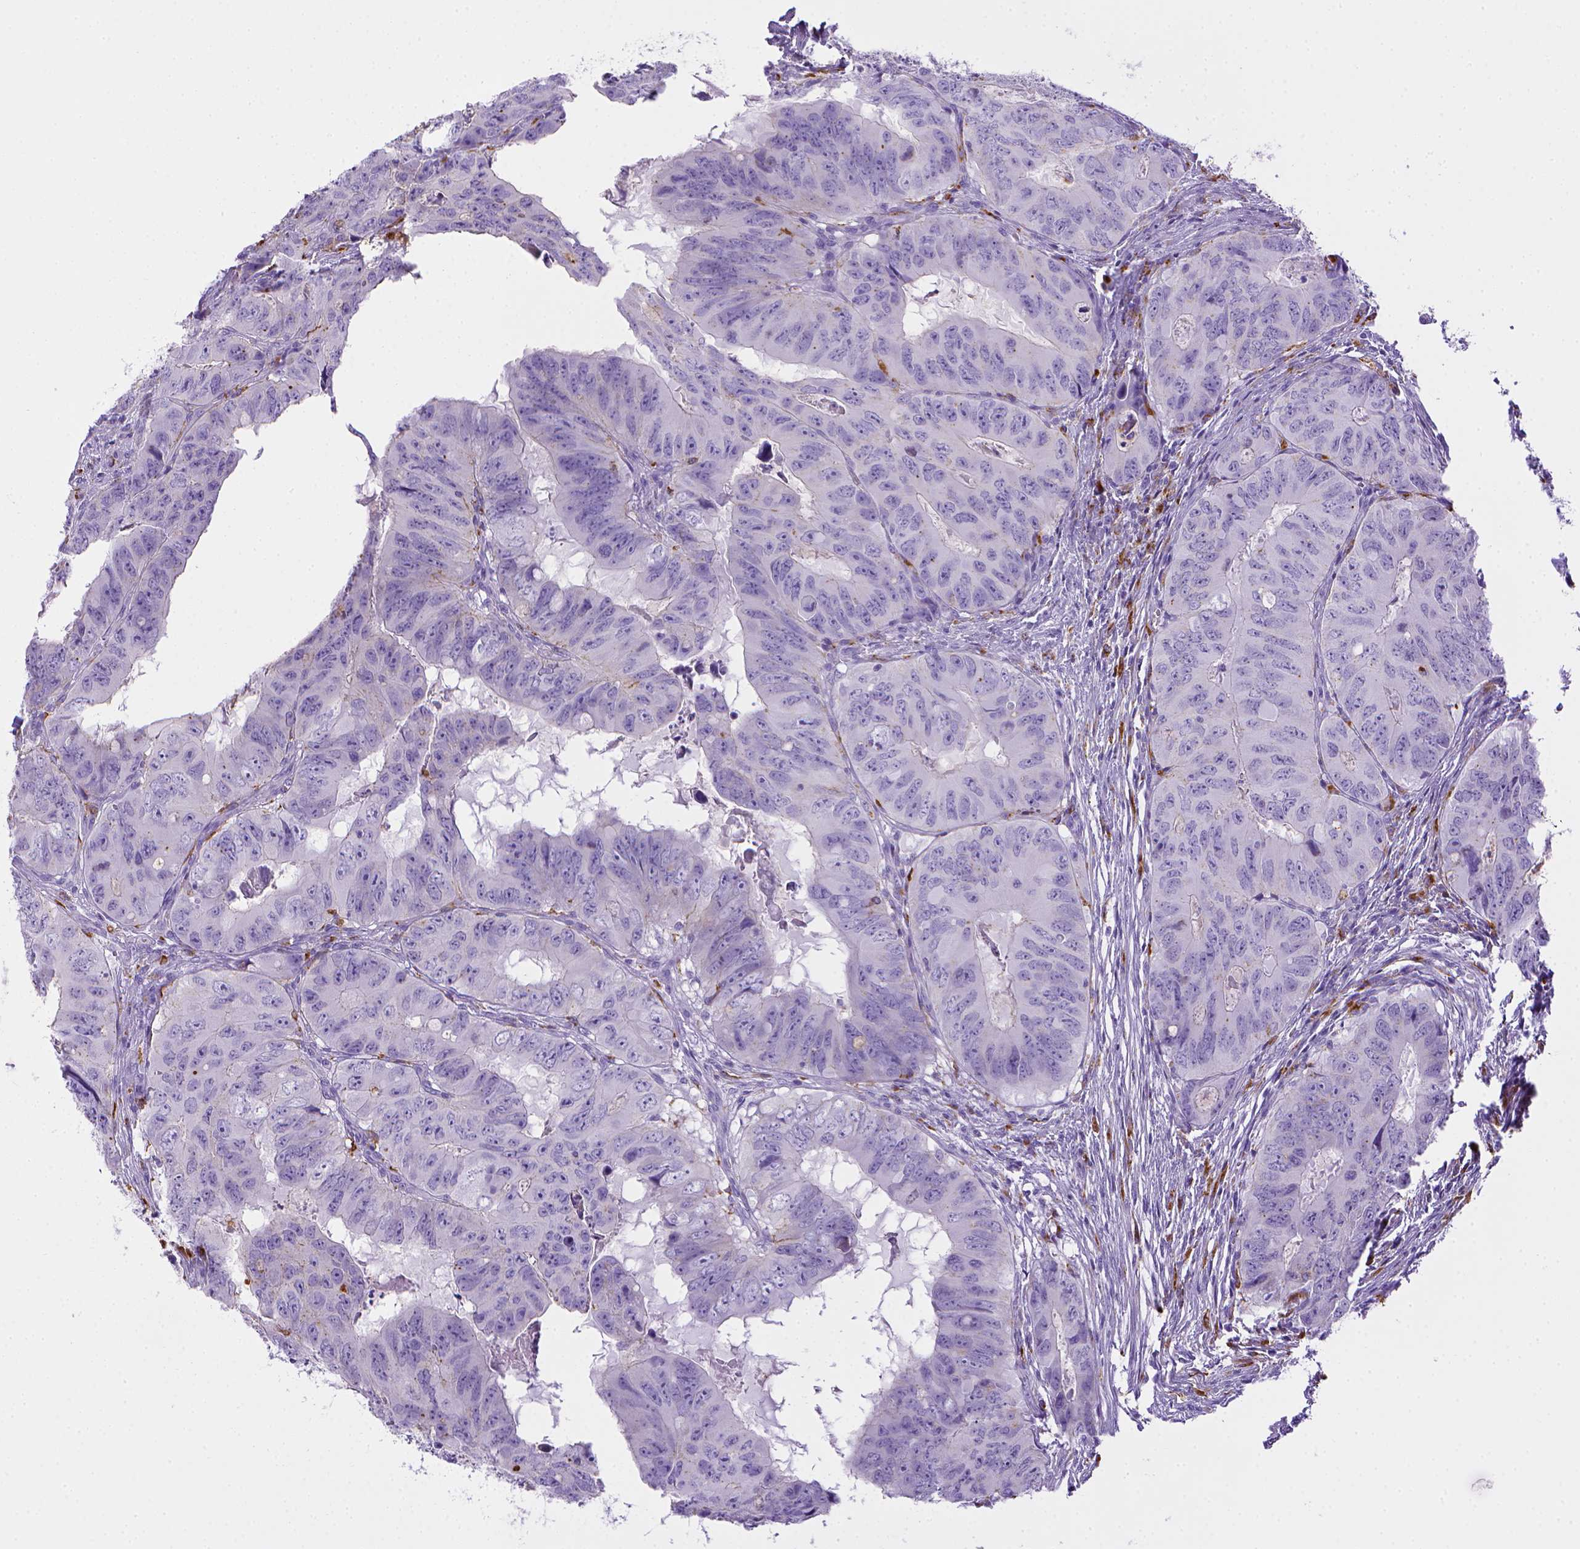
{"staining": {"intensity": "negative", "quantity": "none", "location": "none"}, "tissue": "colorectal cancer", "cell_type": "Tumor cells", "image_type": "cancer", "snomed": [{"axis": "morphology", "description": "Adenocarcinoma, NOS"}, {"axis": "topography", "description": "Colon"}], "caption": "Tumor cells are negative for brown protein staining in colorectal cancer. (Stains: DAB immunohistochemistry with hematoxylin counter stain, Microscopy: brightfield microscopy at high magnification).", "gene": "CD68", "patient": {"sex": "male", "age": 79}}